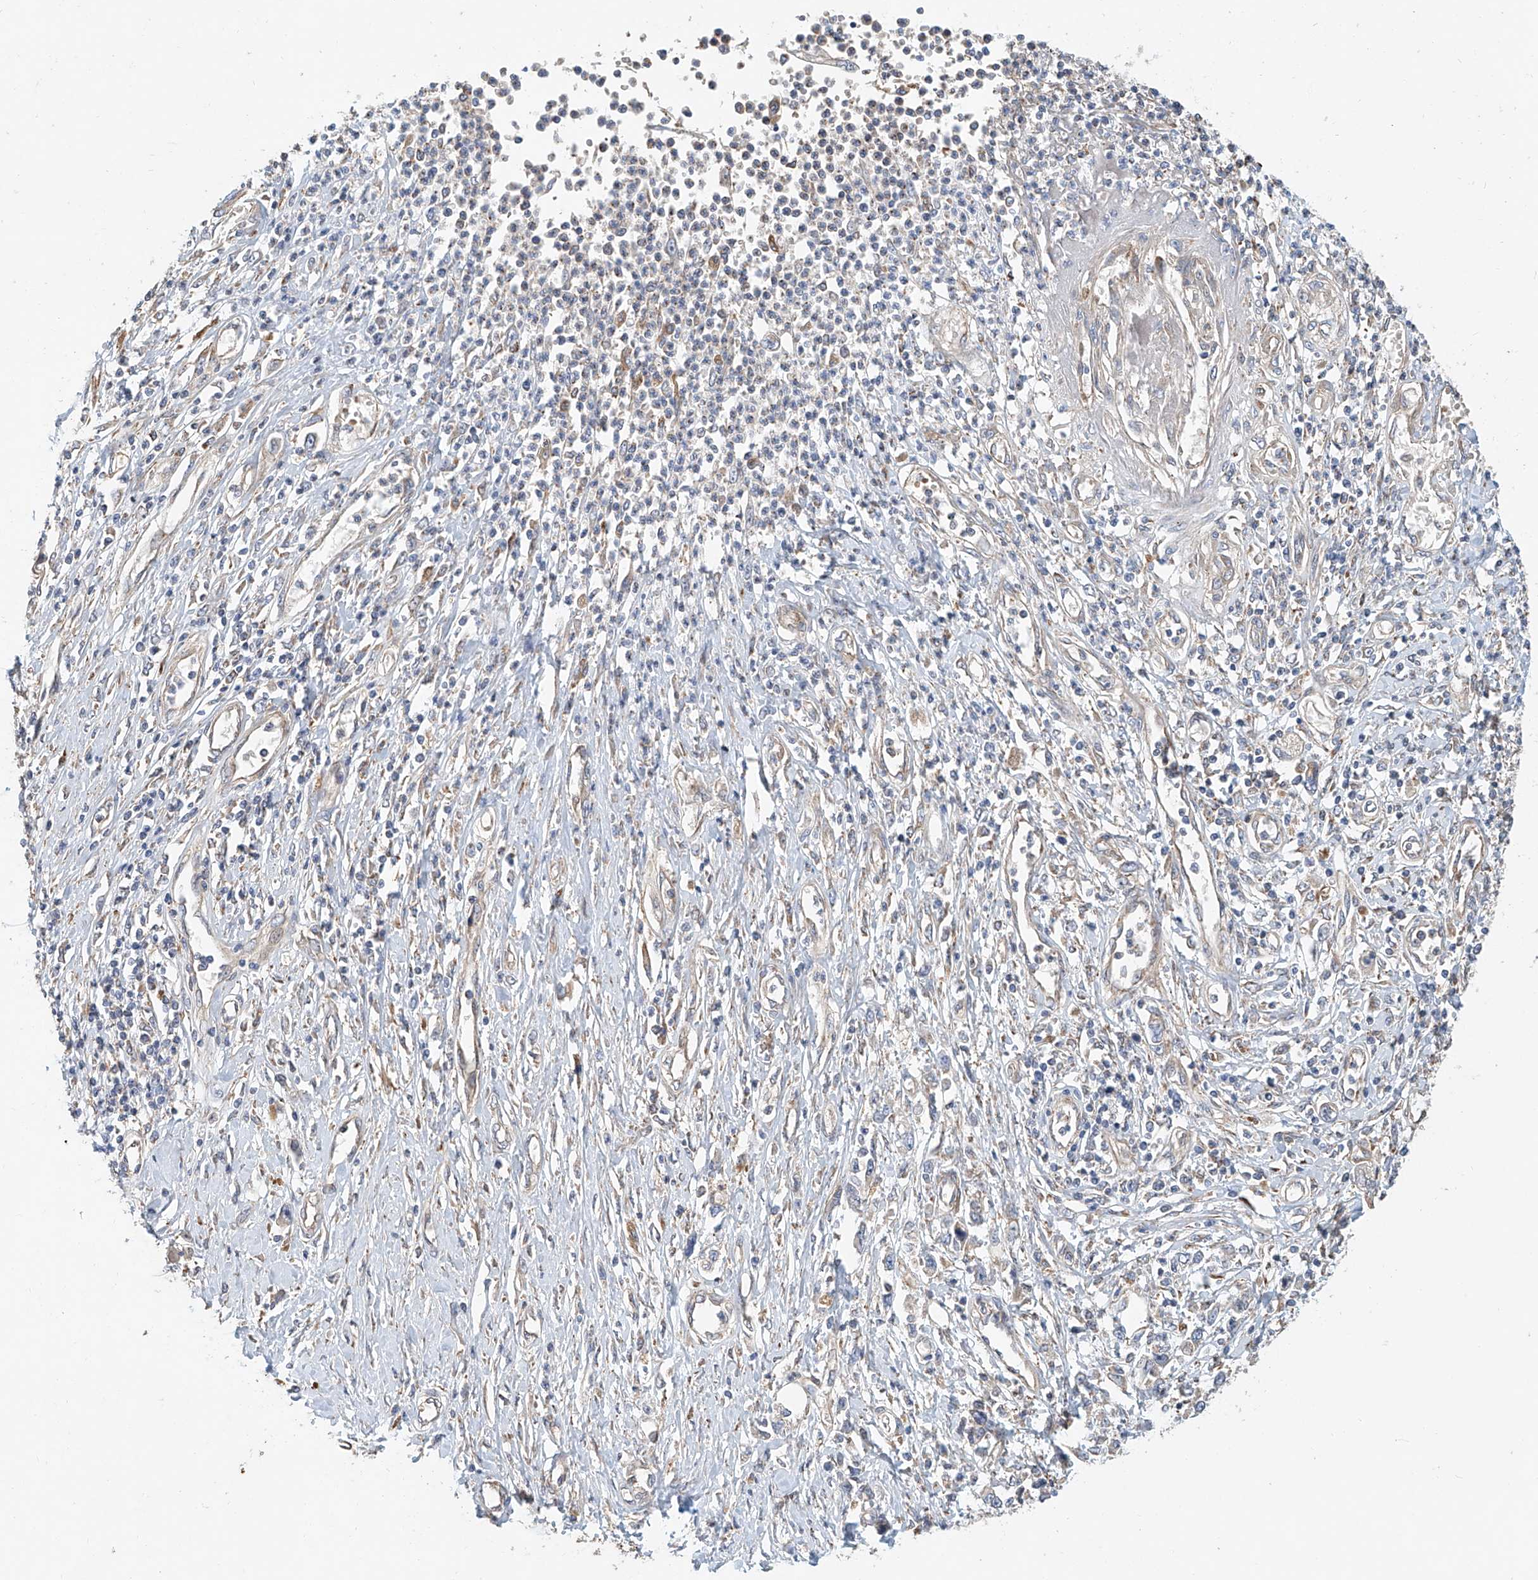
{"staining": {"intensity": "negative", "quantity": "none", "location": "none"}, "tissue": "stomach cancer", "cell_type": "Tumor cells", "image_type": "cancer", "snomed": [{"axis": "morphology", "description": "Adenocarcinoma, NOS"}, {"axis": "topography", "description": "Stomach"}], "caption": "Immunohistochemistry (IHC) of human stomach adenocarcinoma exhibits no expression in tumor cells.", "gene": "HGSNAT", "patient": {"sex": "female", "age": 76}}